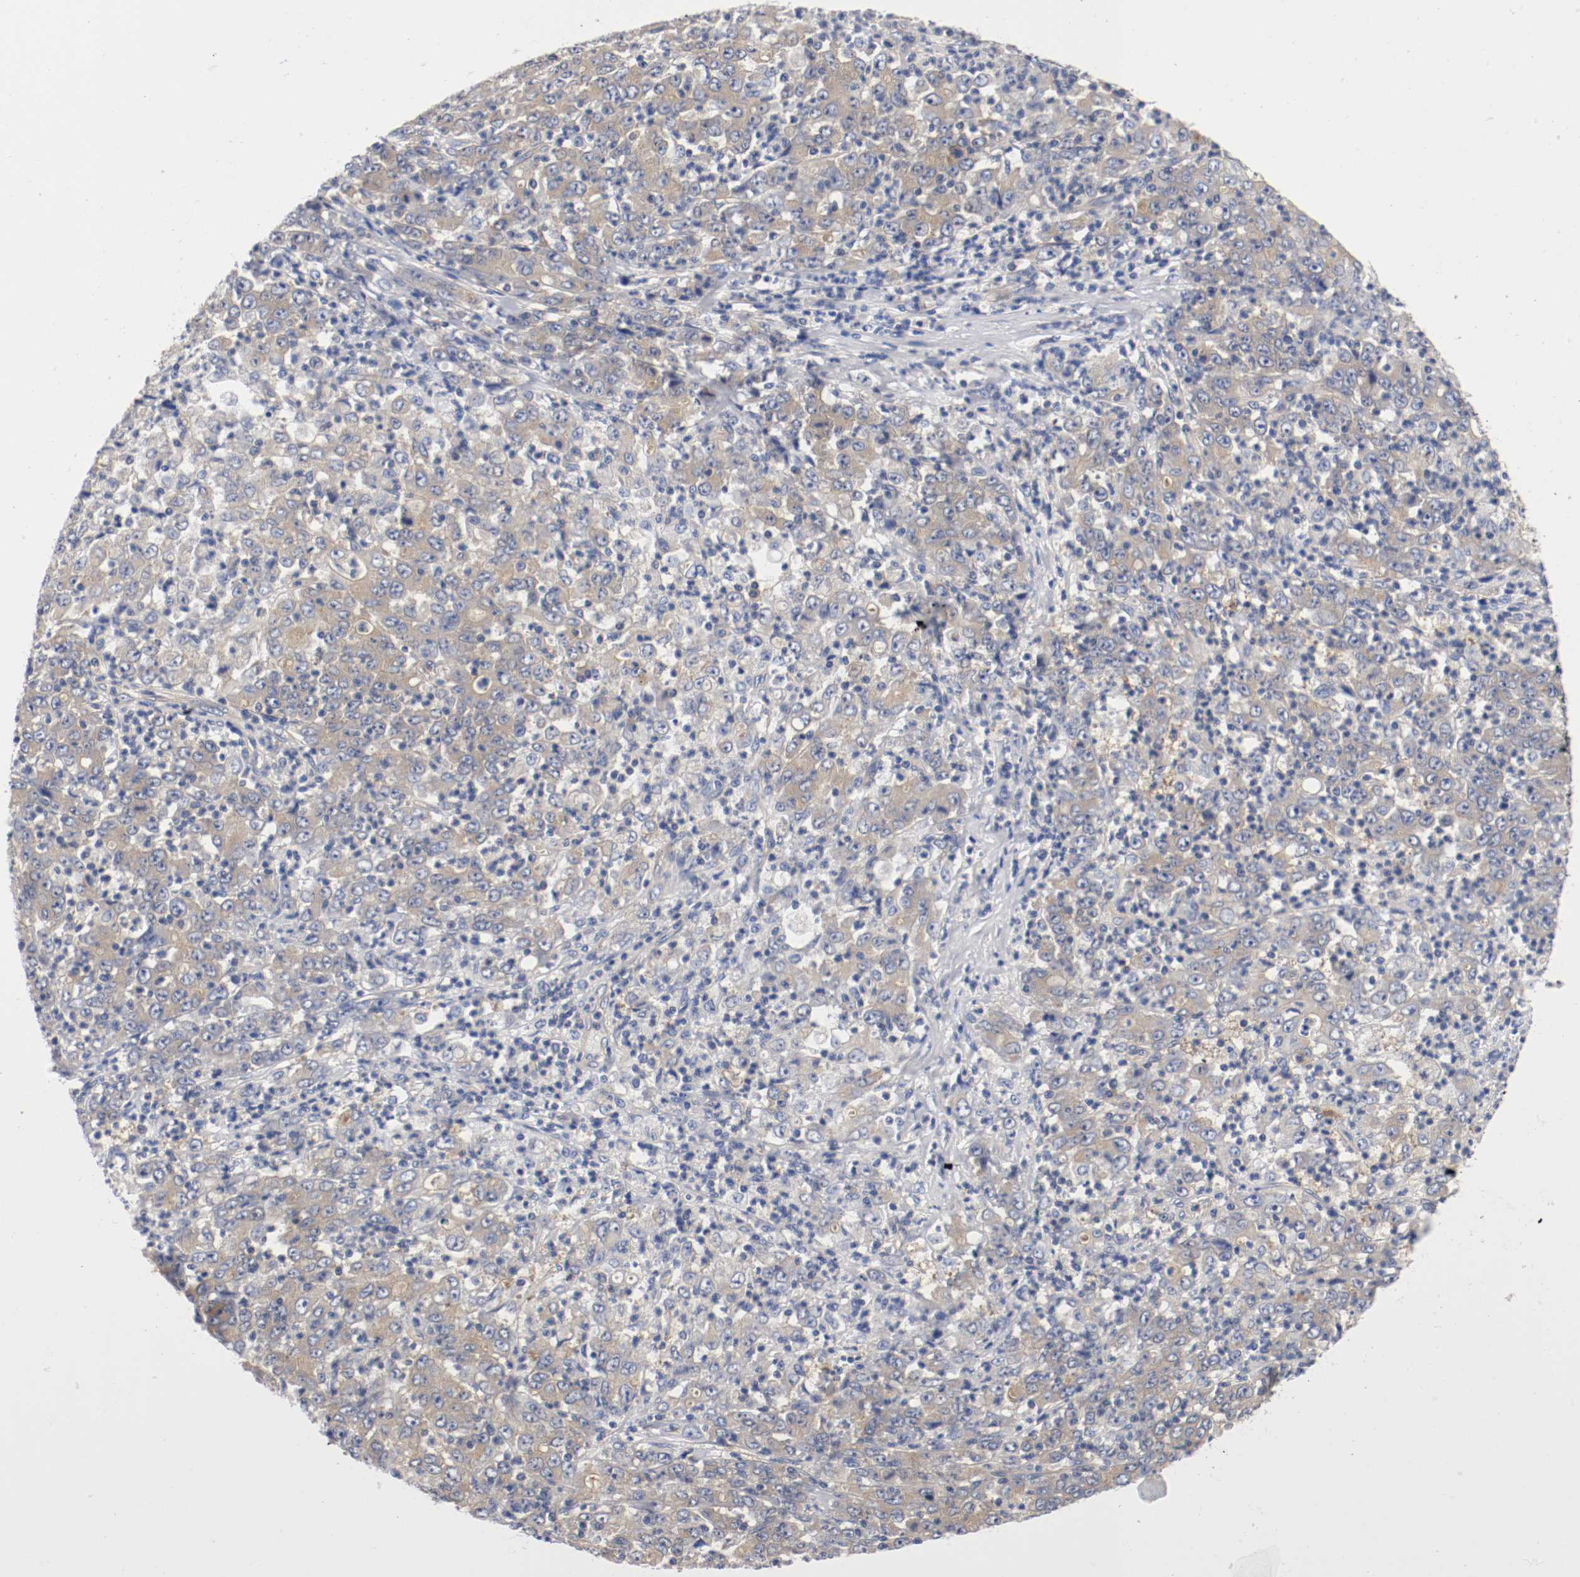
{"staining": {"intensity": "moderate", "quantity": ">75%", "location": "cytoplasmic/membranous"}, "tissue": "stomach cancer", "cell_type": "Tumor cells", "image_type": "cancer", "snomed": [{"axis": "morphology", "description": "Adenocarcinoma, NOS"}, {"axis": "topography", "description": "Stomach, lower"}], "caption": "Protein staining of stomach cancer tissue reveals moderate cytoplasmic/membranous staining in approximately >75% of tumor cells. The protein of interest is stained brown, and the nuclei are stained in blue (DAB IHC with brightfield microscopy, high magnification).", "gene": "HGS", "patient": {"sex": "female", "age": 71}}